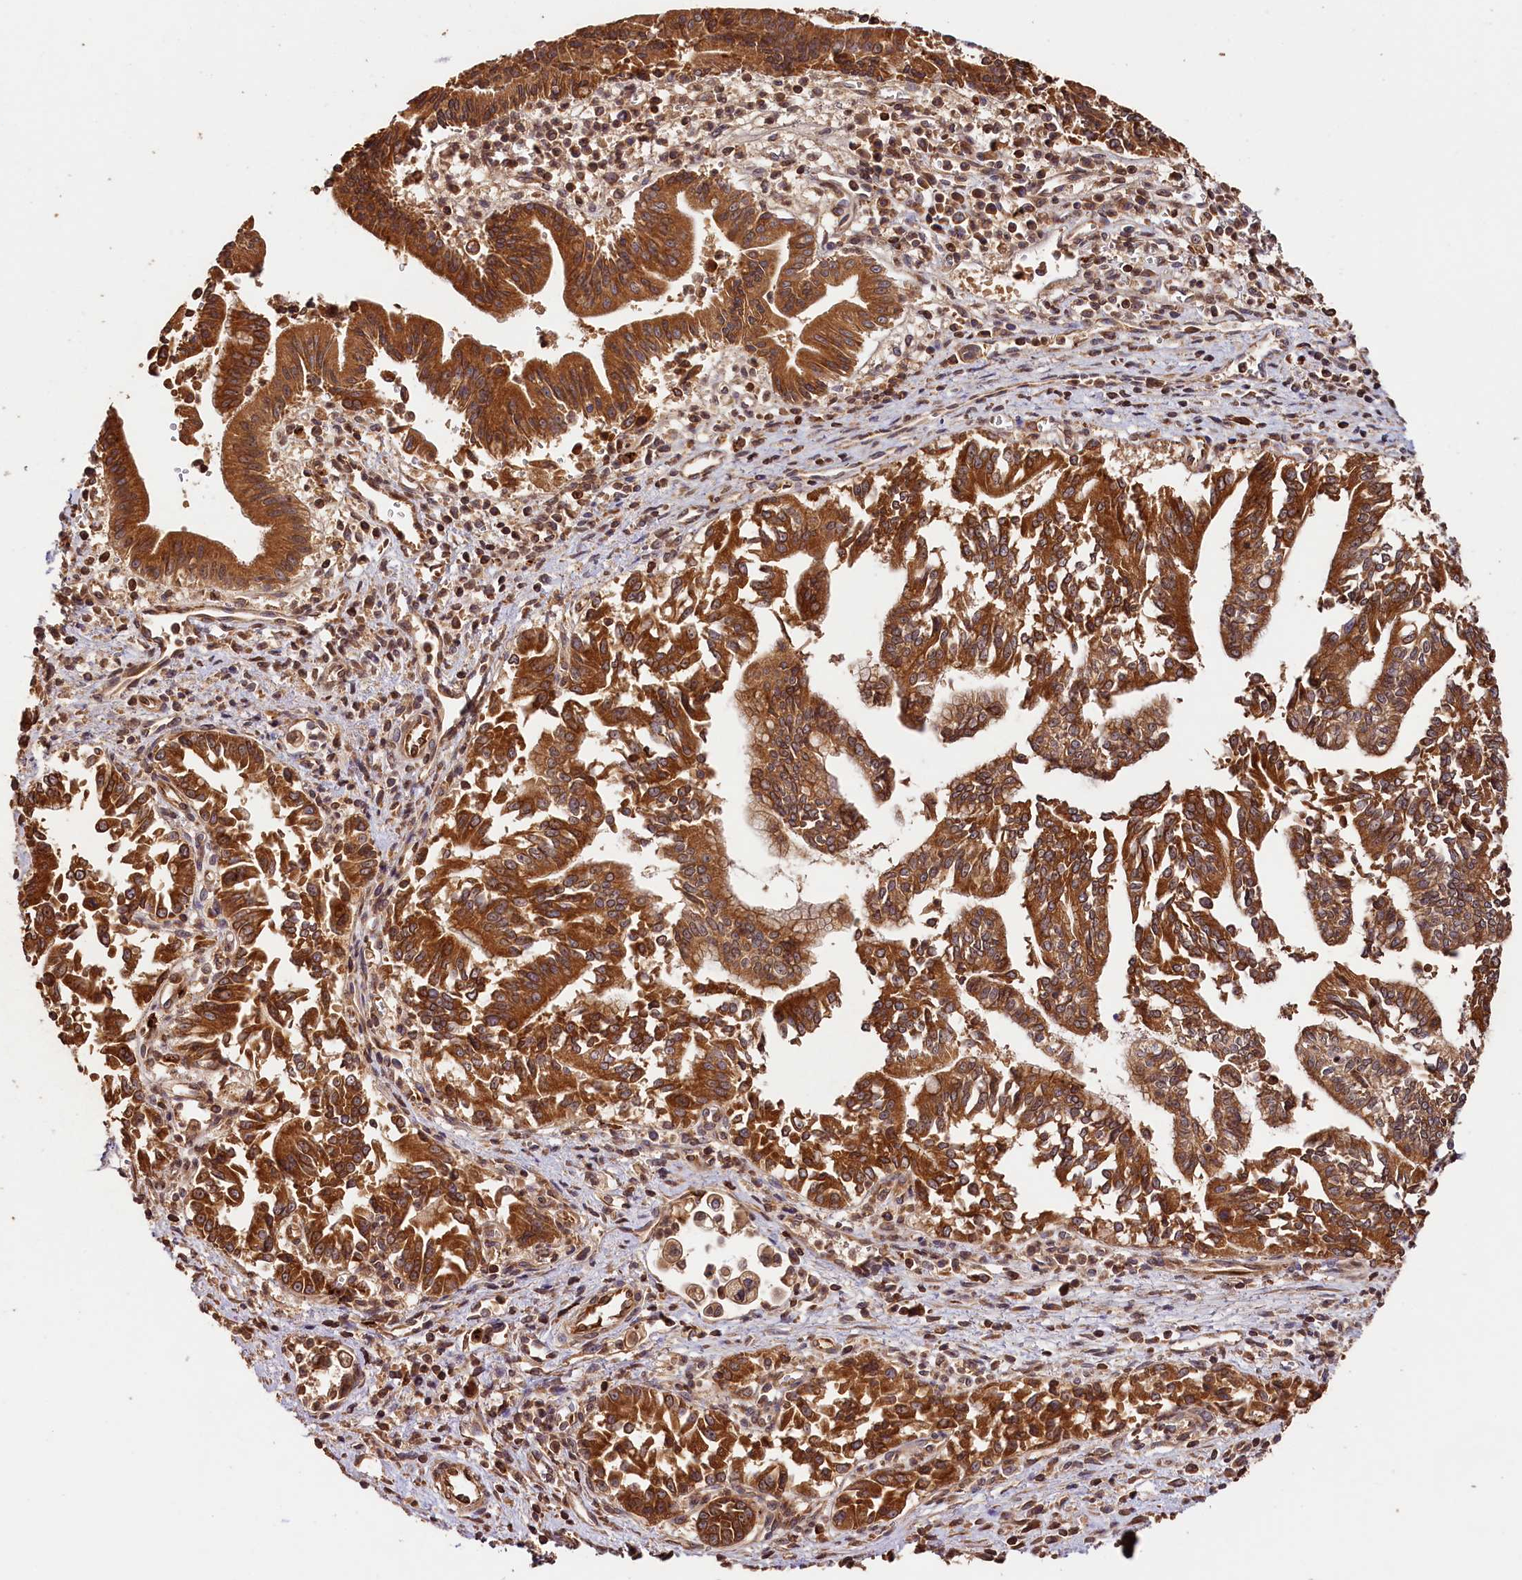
{"staining": {"intensity": "strong", "quantity": ">75%", "location": "cytoplasmic/membranous"}, "tissue": "pancreatic cancer", "cell_type": "Tumor cells", "image_type": "cancer", "snomed": [{"axis": "morphology", "description": "Adenocarcinoma, NOS"}, {"axis": "topography", "description": "Pancreas"}], "caption": "A micrograph of pancreatic cancer (adenocarcinoma) stained for a protein displays strong cytoplasmic/membranous brown staining in tumor cells.", "gene": "HMOX2", "patient": {"sex": "male", "age": 78}}